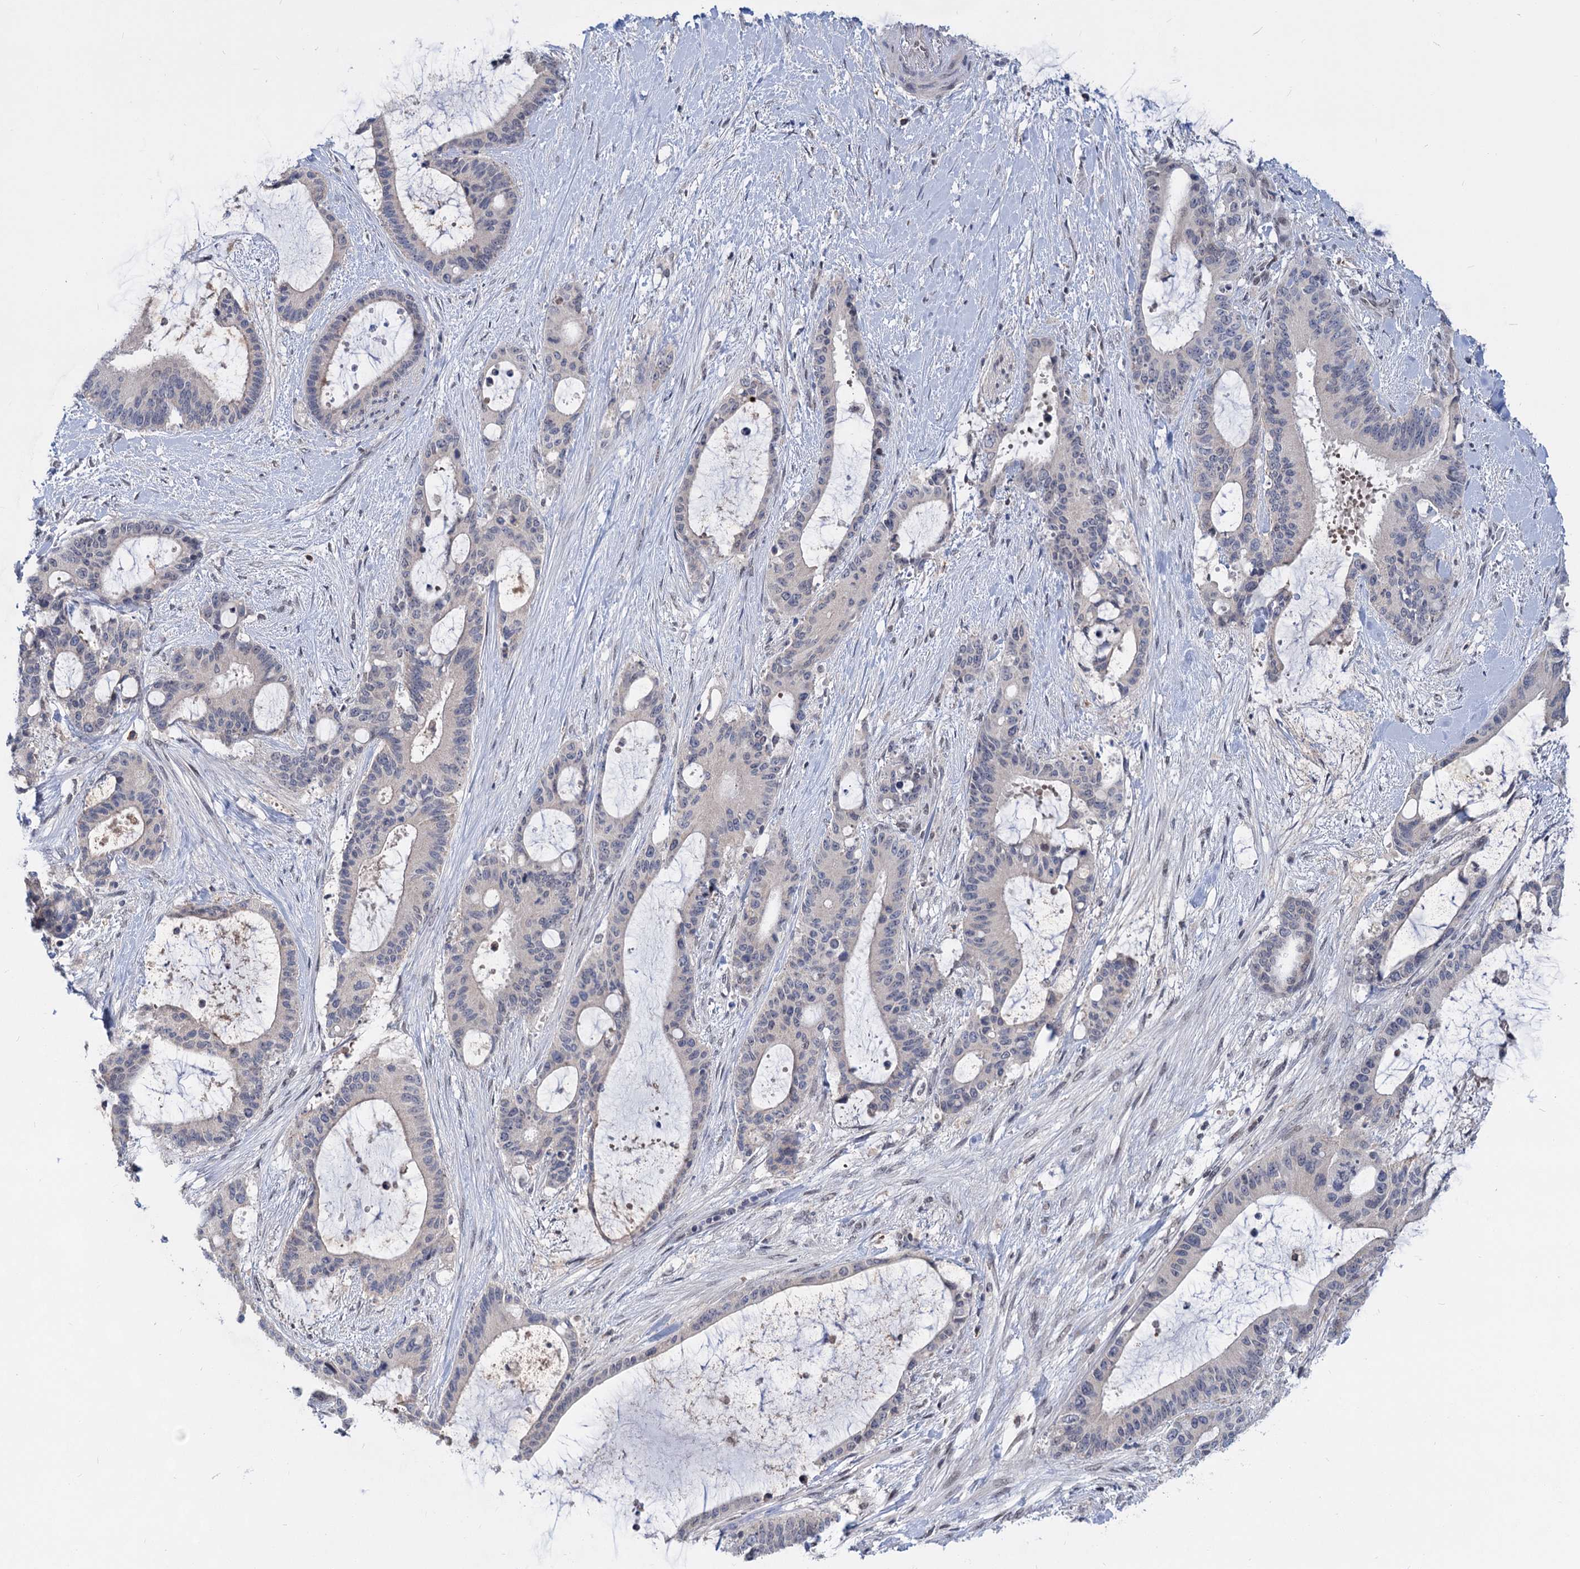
{"staining": {"intensity": "negative", "quantity": "none", "location": "none"}, "tissue": "liver cancer", "cell_type": "Tumor cells", "image_type": "cancer", "snomed": [{"axis": "morphology", "description": "Normal tissue, NOS"}, {"axis": "morphology", "description": "Cholangiocarcinoma"}, {"axis": "topography", "description": "Liver"}, {"axis": "topography", "description": "Peripheral nerve tissue"}], "caption": "IHC of liver cancer exhibits no expression in tumor cells.", "gene": "TTC17", "patient": {"sex": "female", "age": 73}}